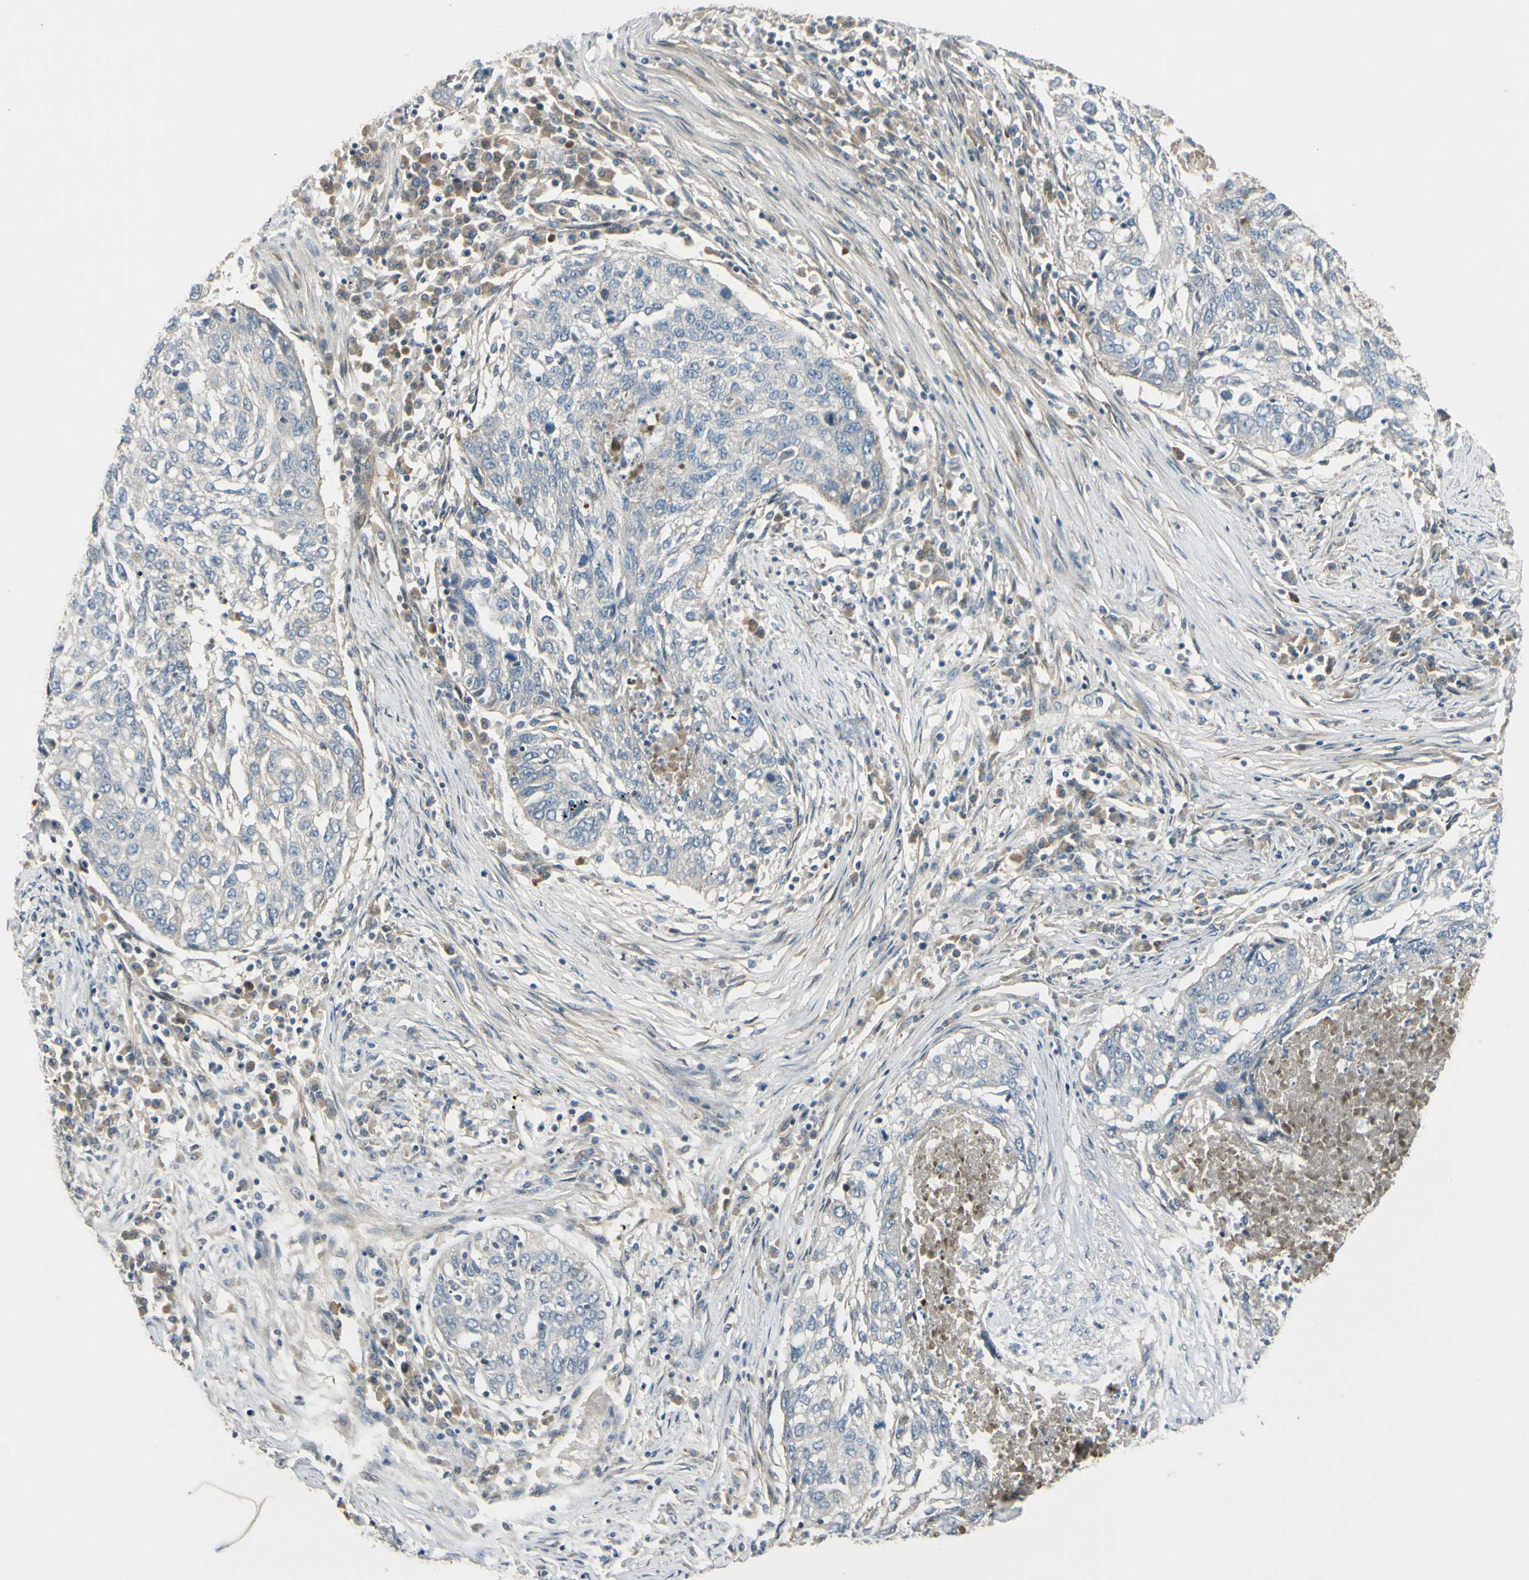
{"staining": {"intensity": "negative", "quantity": "none", "location": "none"}, "tissue": "lung cancer", "cell_type": "Tumor cells", "image_type": "cancer", "snomed": [{"axis": "morphology", "description": "Squamous cell carcinoma, NOS"}, {"axis": "topography", "description": "Lung"}], "caption": "A micrograph of human lung squamous cell carcinoma is negative for staining in tumor cells.", "gene": "PPP3CB", "patient": {"sex": "female", "age": 63}}